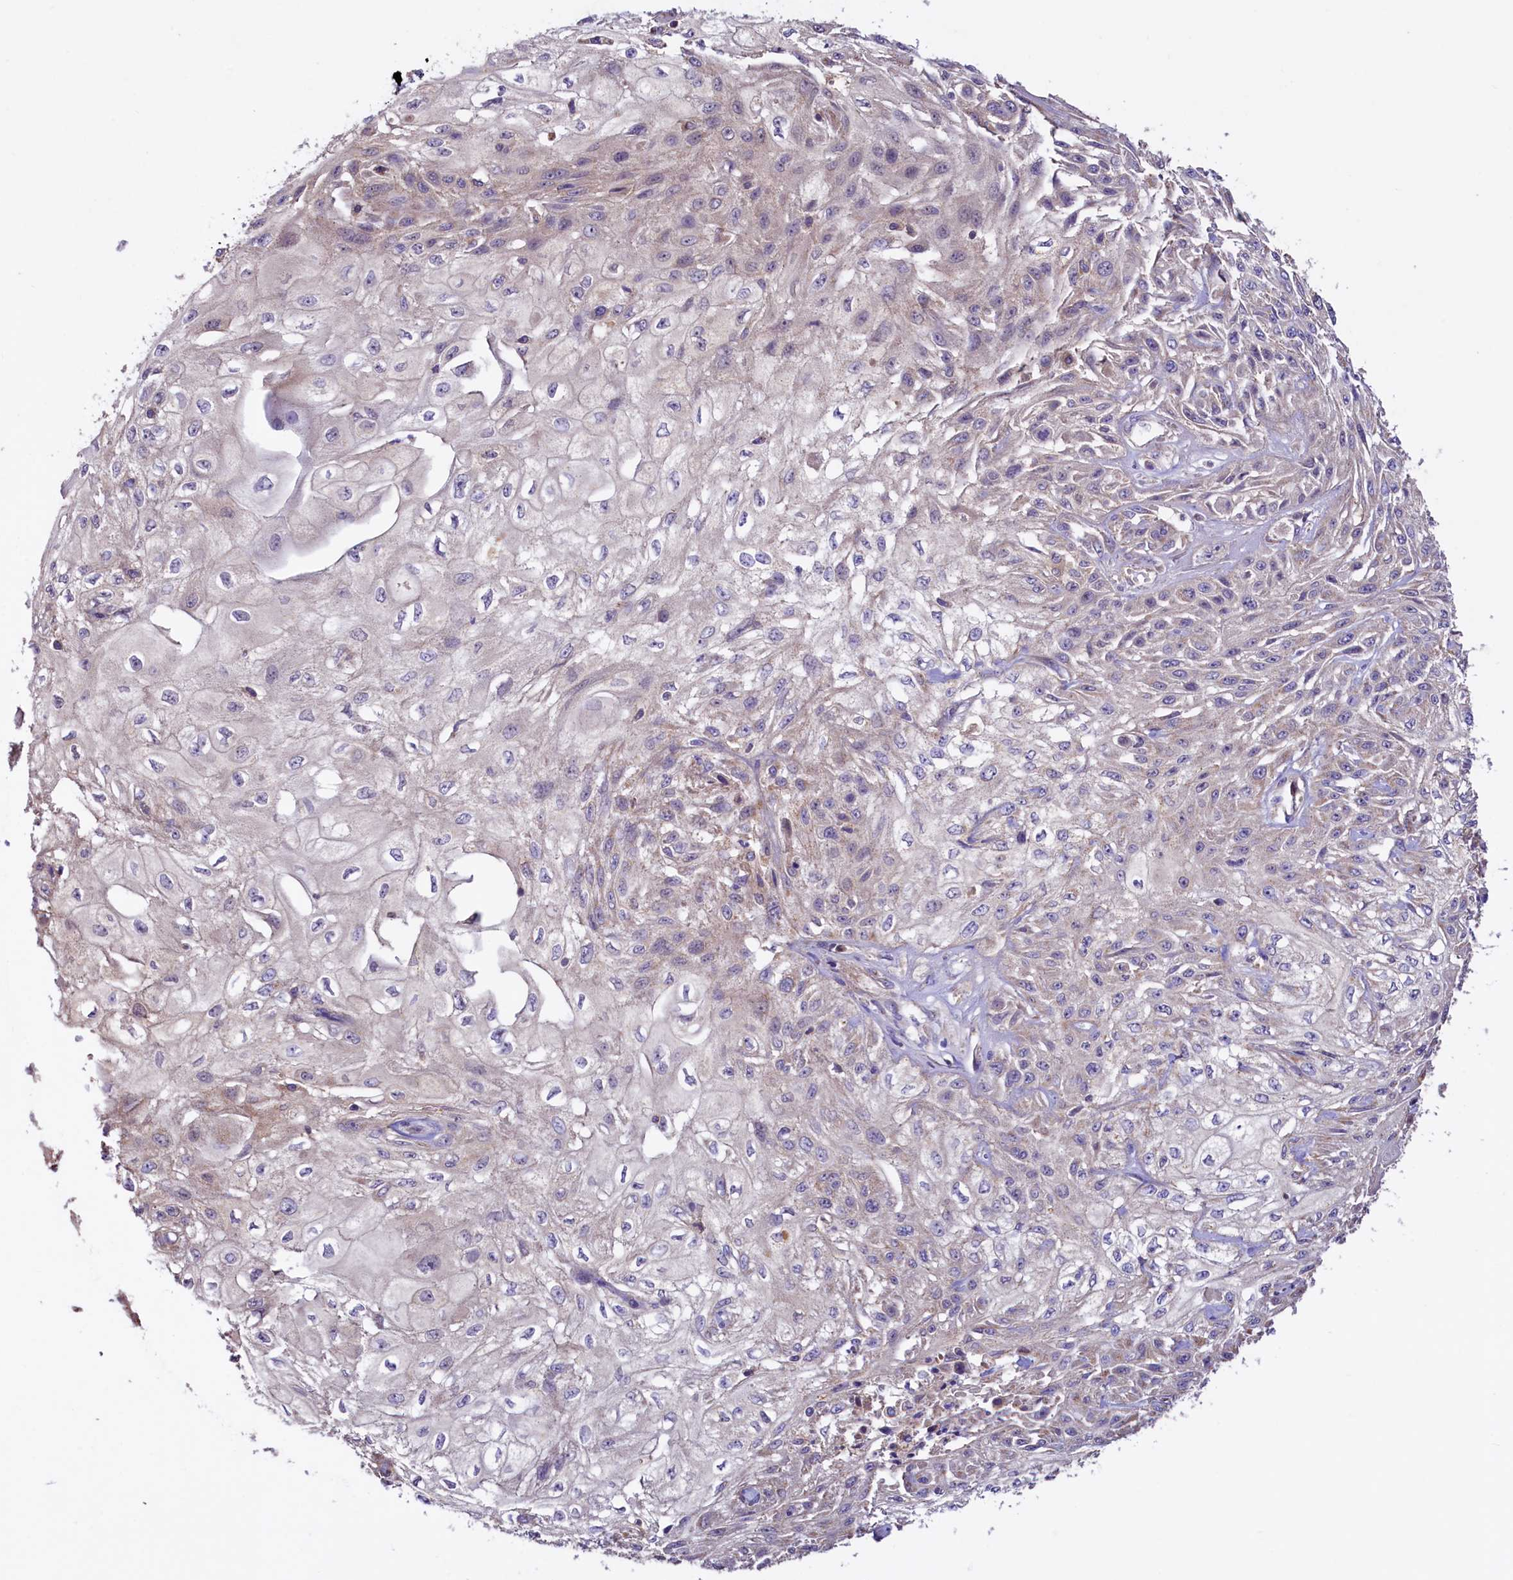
{"staining": {"intensity": "weak", "quantity": "<25%", "location": "cytoplasmic/membranous"}, "tissue": "skin cancer", "cell_type": "Tumor cells", "image_type": "cancer", "snomed": [{"axis": "morphology", "description": "Squamous cell carcinoma, NOS"}, {"axis": "morphology", "description": "Squamous cell carcinoma, metastatic, NOS"}, {"axis": "topography", "description": "Skin"}, {"axis": "topography", "description": "Lymph node"}], "caption": "Tumor cells are negative for brown protein staining in metastatic squamous cell carcinoma (skin).", "gene": "CIAO3", "patient": {"sex": "male", "age": 75}}